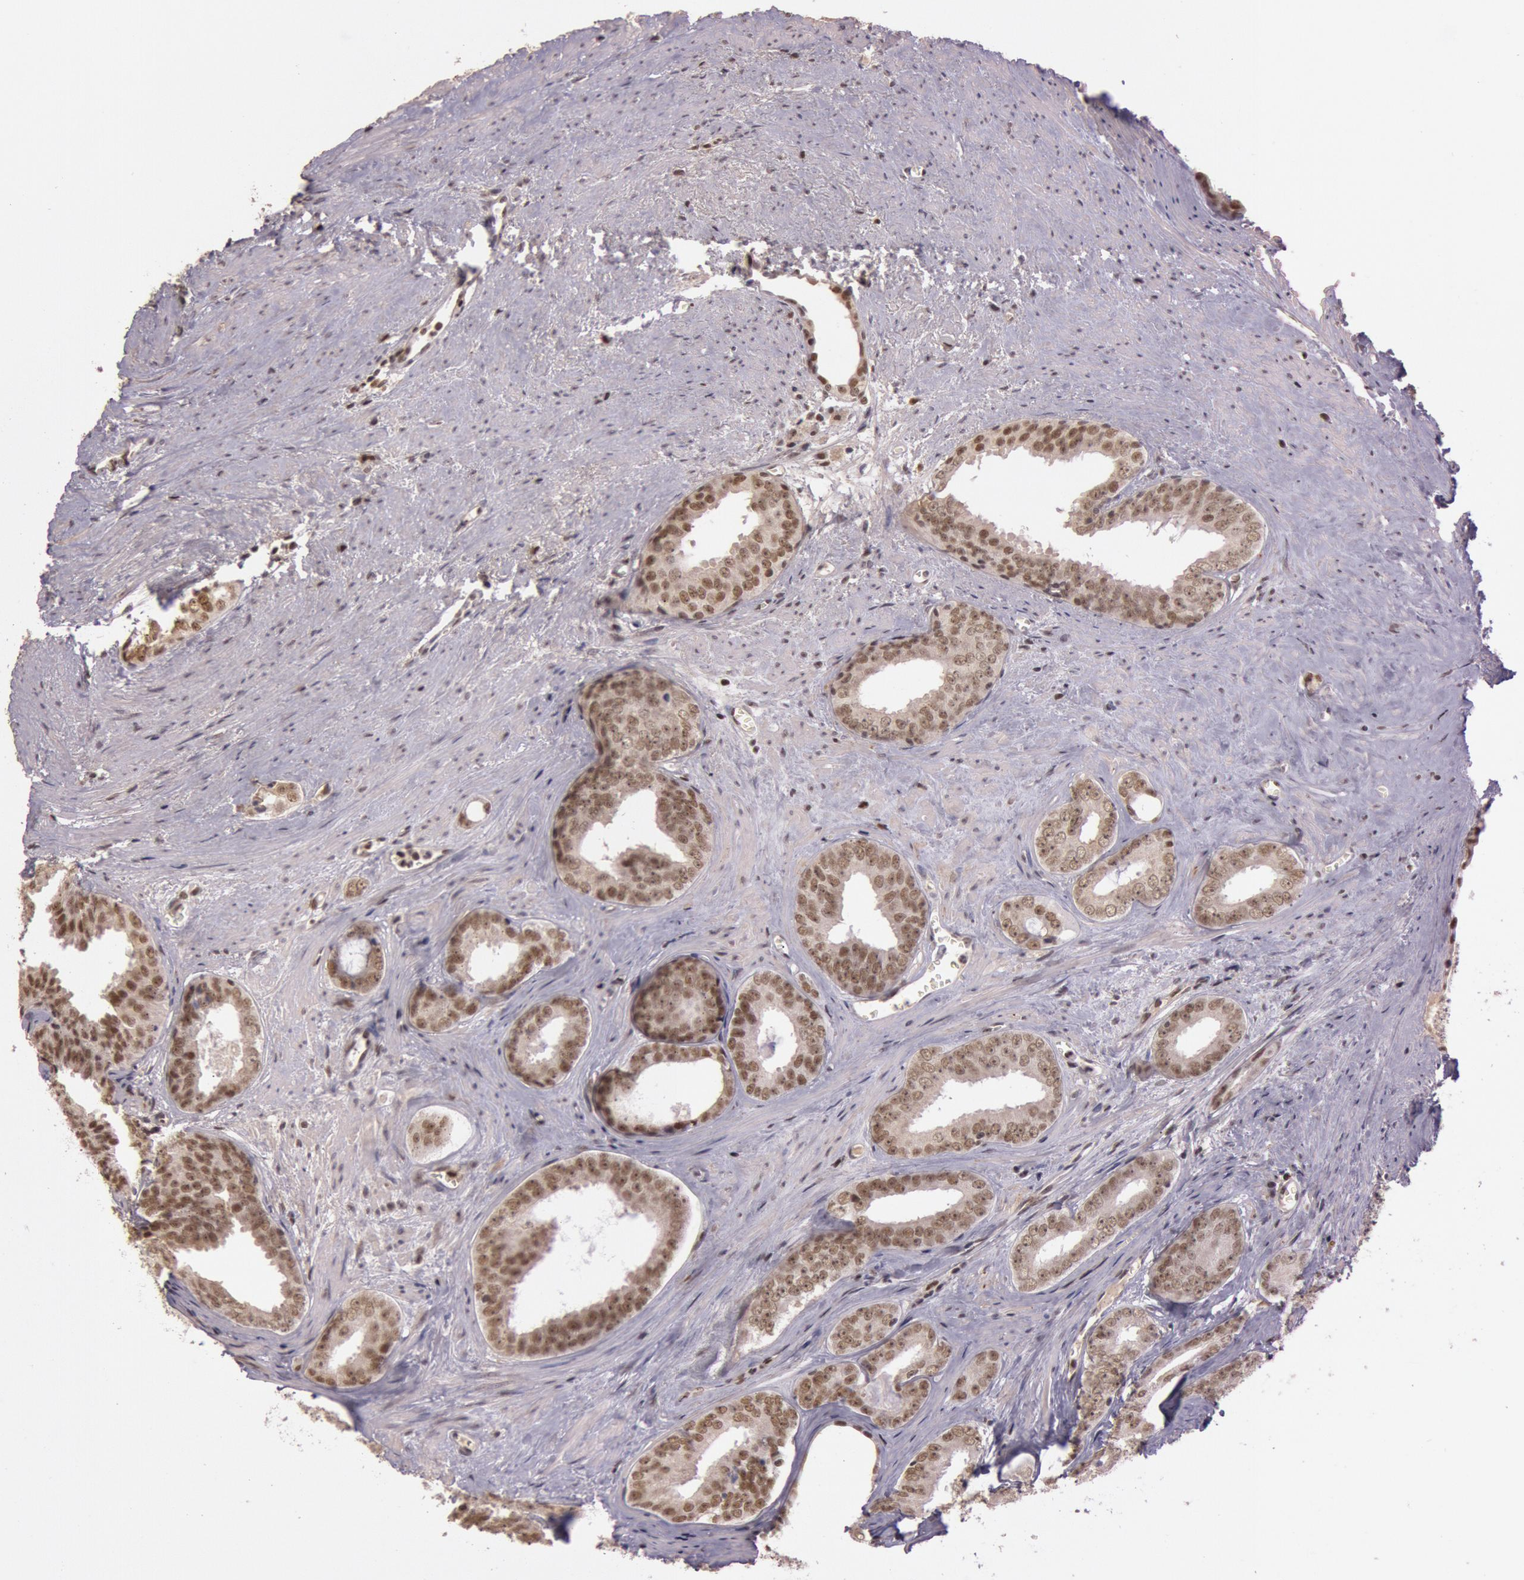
{"staining": {"intensity": "moderate", "quantity": ">75%", "location": "nuclear"}, "tissue": "prostate cancer", "cell_type": "Tumor cells", "image_type": "cancer", "snomed": [{"axis": "morphology", "description": "Adenocarcinoma, Medium grade"}, {"axis": "topography", "description": "Prostate"}], "caption": "Approximately >75% of tumor cells in human prostate cancer demonstrate moderate nuclear protein expression as visualized by brown immunohistochemical staining.", "gene": "TASL", "patient": {"sex": "male", "age": 79}}